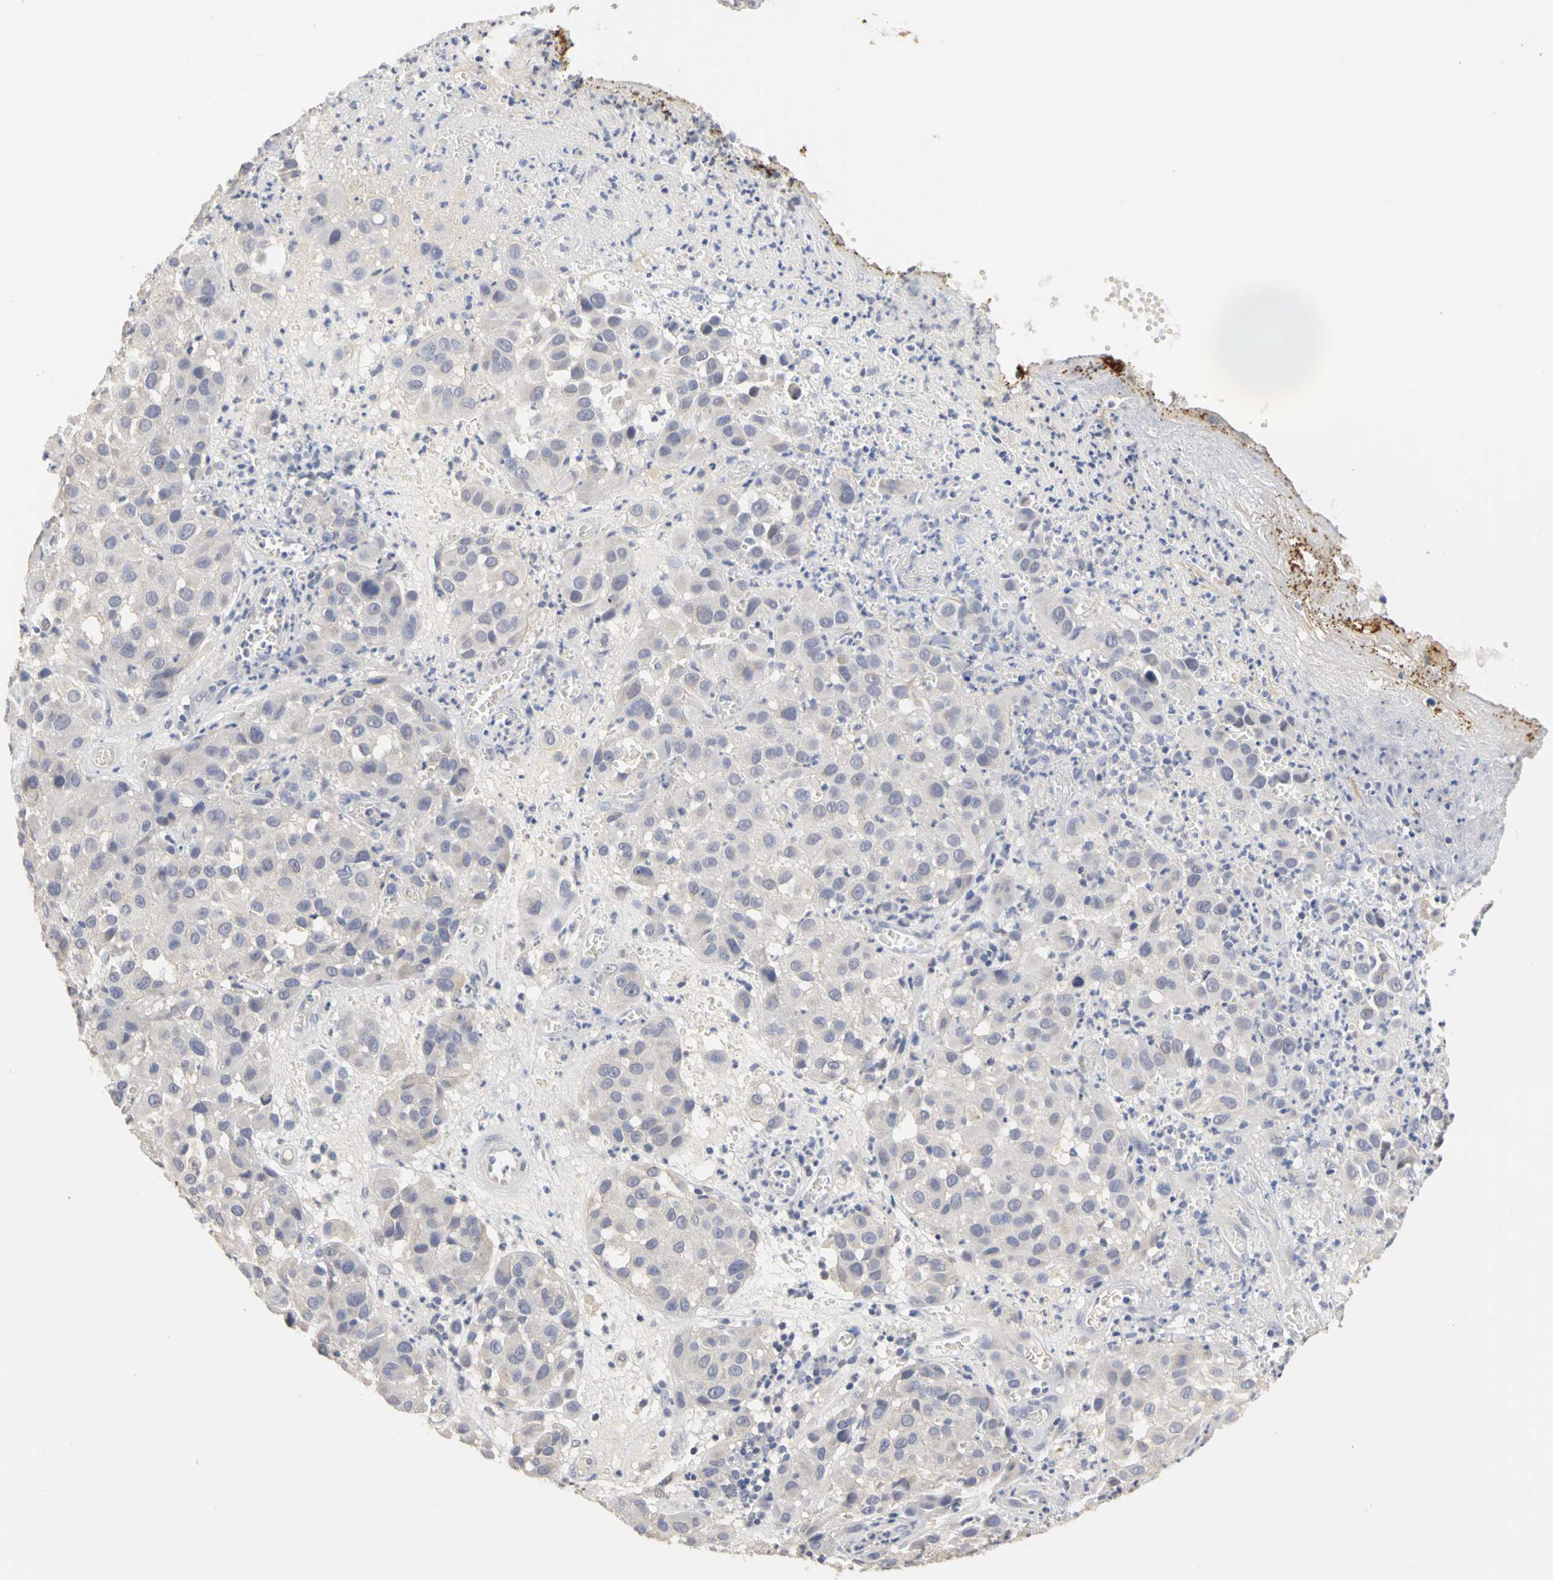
{"staining": {"intensity": "negative", "quantity": "none", "location": "none"}, "tissue": "melanoma", "cell_type": "Tumor cells", "image_type": "cancer", "snomed": [{"axis": "morphology", "description": "Malignant melanoma, NOS"}, {"axis": "topography", "description": "Skin"}], "caption": "The image exhibits no staining of tumor cells in malignant melanoma.", "gene": "PGR", "patient": {"sex": "female", "age": 21}}